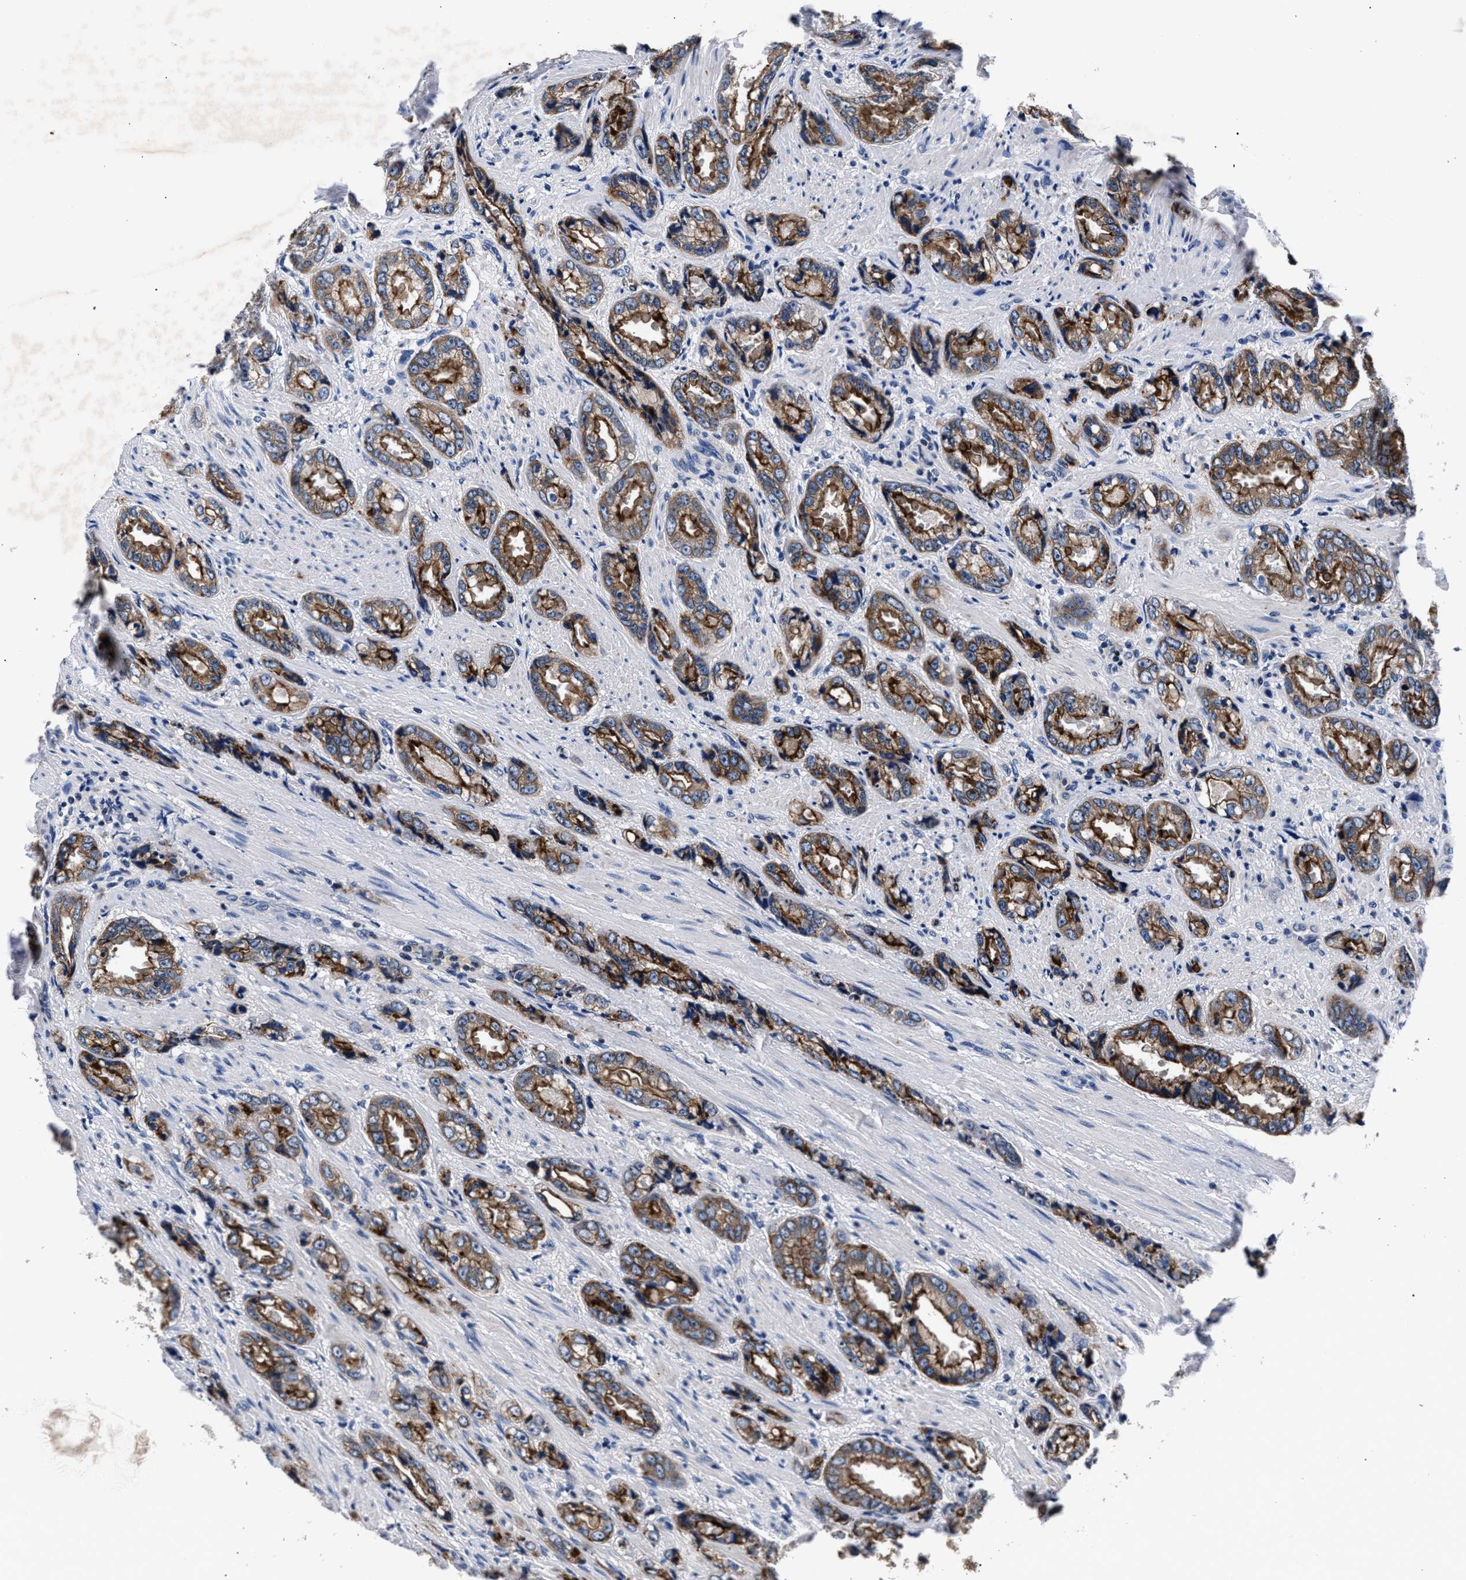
{"staining": {"intensity": "strong", "quantity": ">75%", "location": "cytoplasmic/membranous"}, "tissue": "prostate cancer", "cell_type": "Tumor cells", "image_type": "cancer", "snomed": [{"axis": "morphology", "description": "Adenocarcinoma, High grade"}, {"axis": "topography", "description": "Prostate"}], "caption": "Protein staining of prostate cancer (adenocarcinoma (high-grade)) tissue reveals strong cytoplasmic/membranous staining in about >75% of tumor cells.", "gene": "PHF24", "patient": {"sex": "male", "age": 61}}